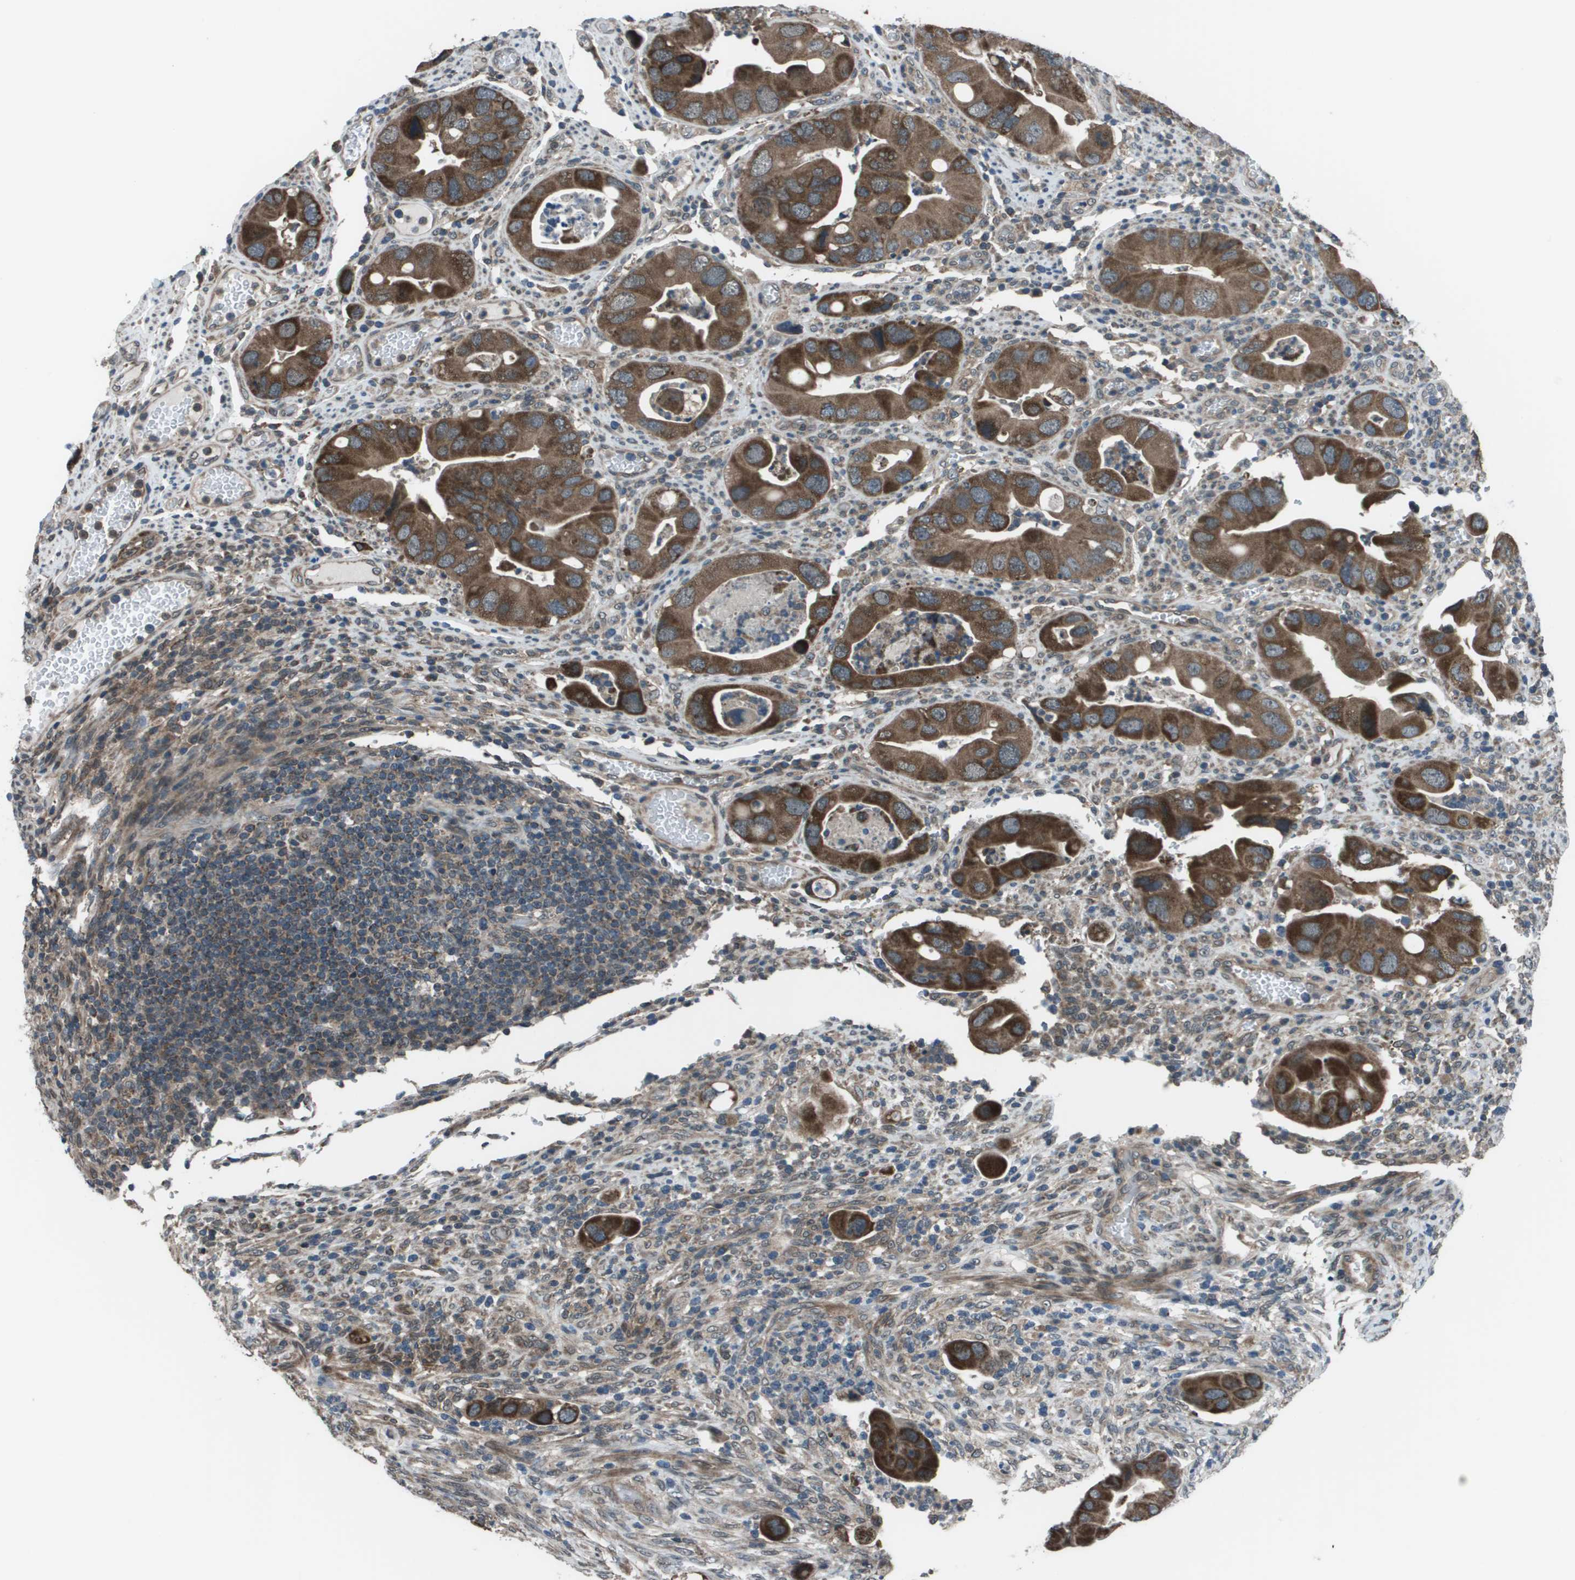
{"staining": {"intensity": "strong", "quantity": ">75%", "location": "cytoplasmic/membranous"}, "tissue": "colorectal cancer", "cell_type": "Tumor cells", "image_type": "cancer", "snomed": [{"axis": "morphology", "description": "Adenocarcinoma, NOS"}, {"axis": "topography", "description": "Rectum"}], "caption": "High-magnification brightfield microscopy of colorectal cancer (adenocarcinoma) stained with DAB (3,3'-diaminobenzidine) (brown) and counterstained with hematoxylin (blue). tumor cells exhibit strong cytoplasmic/membranous staining is identified in about>75% of cells. (DAB (3,3'-diaminobenzidine) = brown stain, brightfield microscopy at high magnification).", "gene": "PPFIA1", "patient": {"sex": "female", "age": 57}}